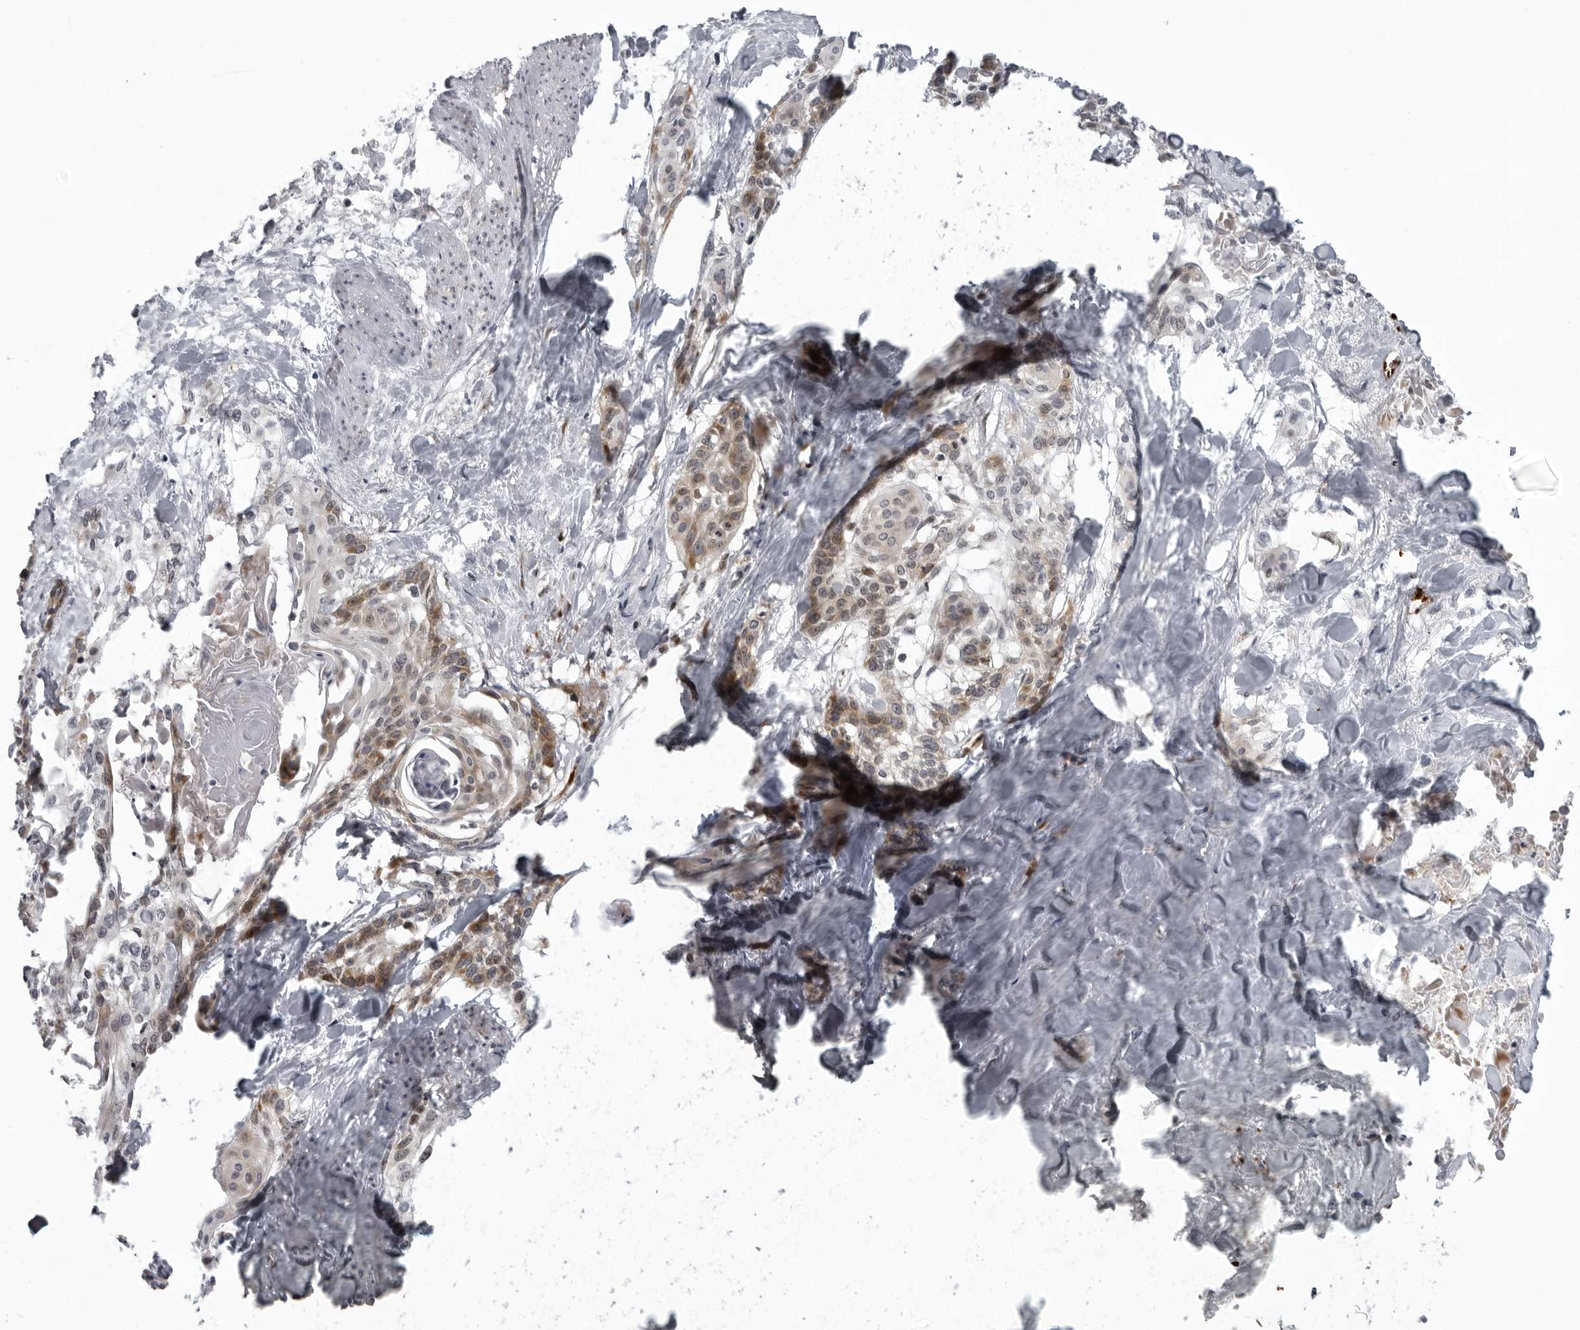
{"staining": {"intensity": "moderate", "quantity": "25%-75%", "location": "cytoplasmic/membranous"}, "tissue": "cervical cancer", "cell_type": "Tumor cells", "image_type": "cancer", "snomed": [{"axis": "morphology", "description": "Squamous cell carcinoma, NOS"}, {"axis": "topography", "description": "Cervix"}], "caption": "Brown immunohistochemical staining in human cervical cancer (squamous cell carcinoma) displays moderate cytoplasmic/membranous positivity in about 25%-75% of tumor cells.", "gene": "THOP1", "patient": {"sex": "female", "age": 57}}